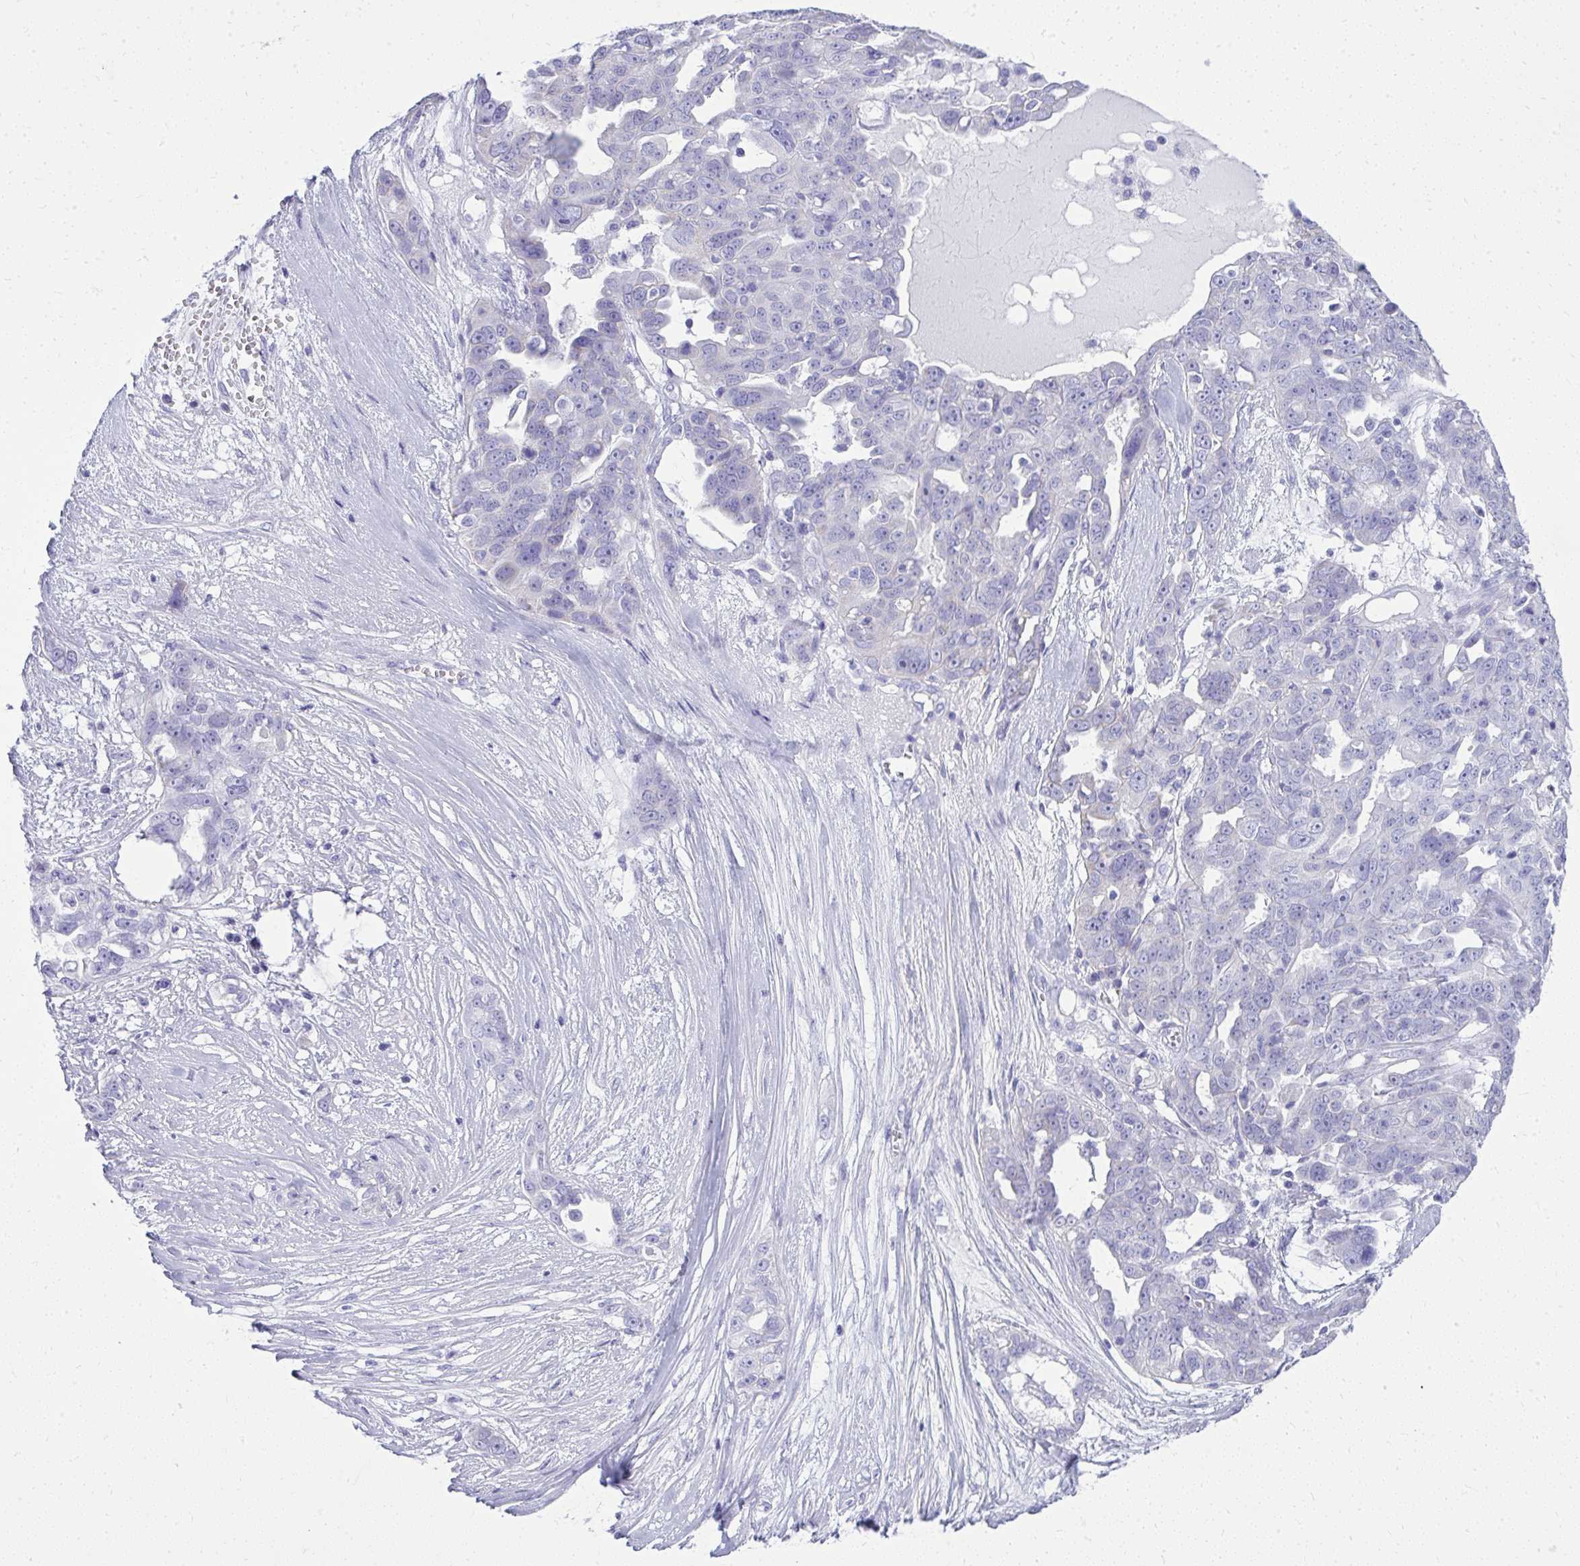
{"staining": {"intensity": "negative", "quantity": "none", "location": "none"}, "tissue": "ovarian cancer", "cell_type": "Tumor cells", "image_type": "cancer", "snomed": [{"axis": "morphology", "description": "Carcinoma, endometroid"}, {"axis": "topography", "description": "Ovary"}], "caption": "A photomicrograph of ovarian endometroid carcinoma stained for a protein demonstrates no brown staining in tumor cells. (Immunohistochemistry, brightfield microscopy, high magnification).", "gene": "RALYL", "patient": {"sex": "female", "age": 70}}